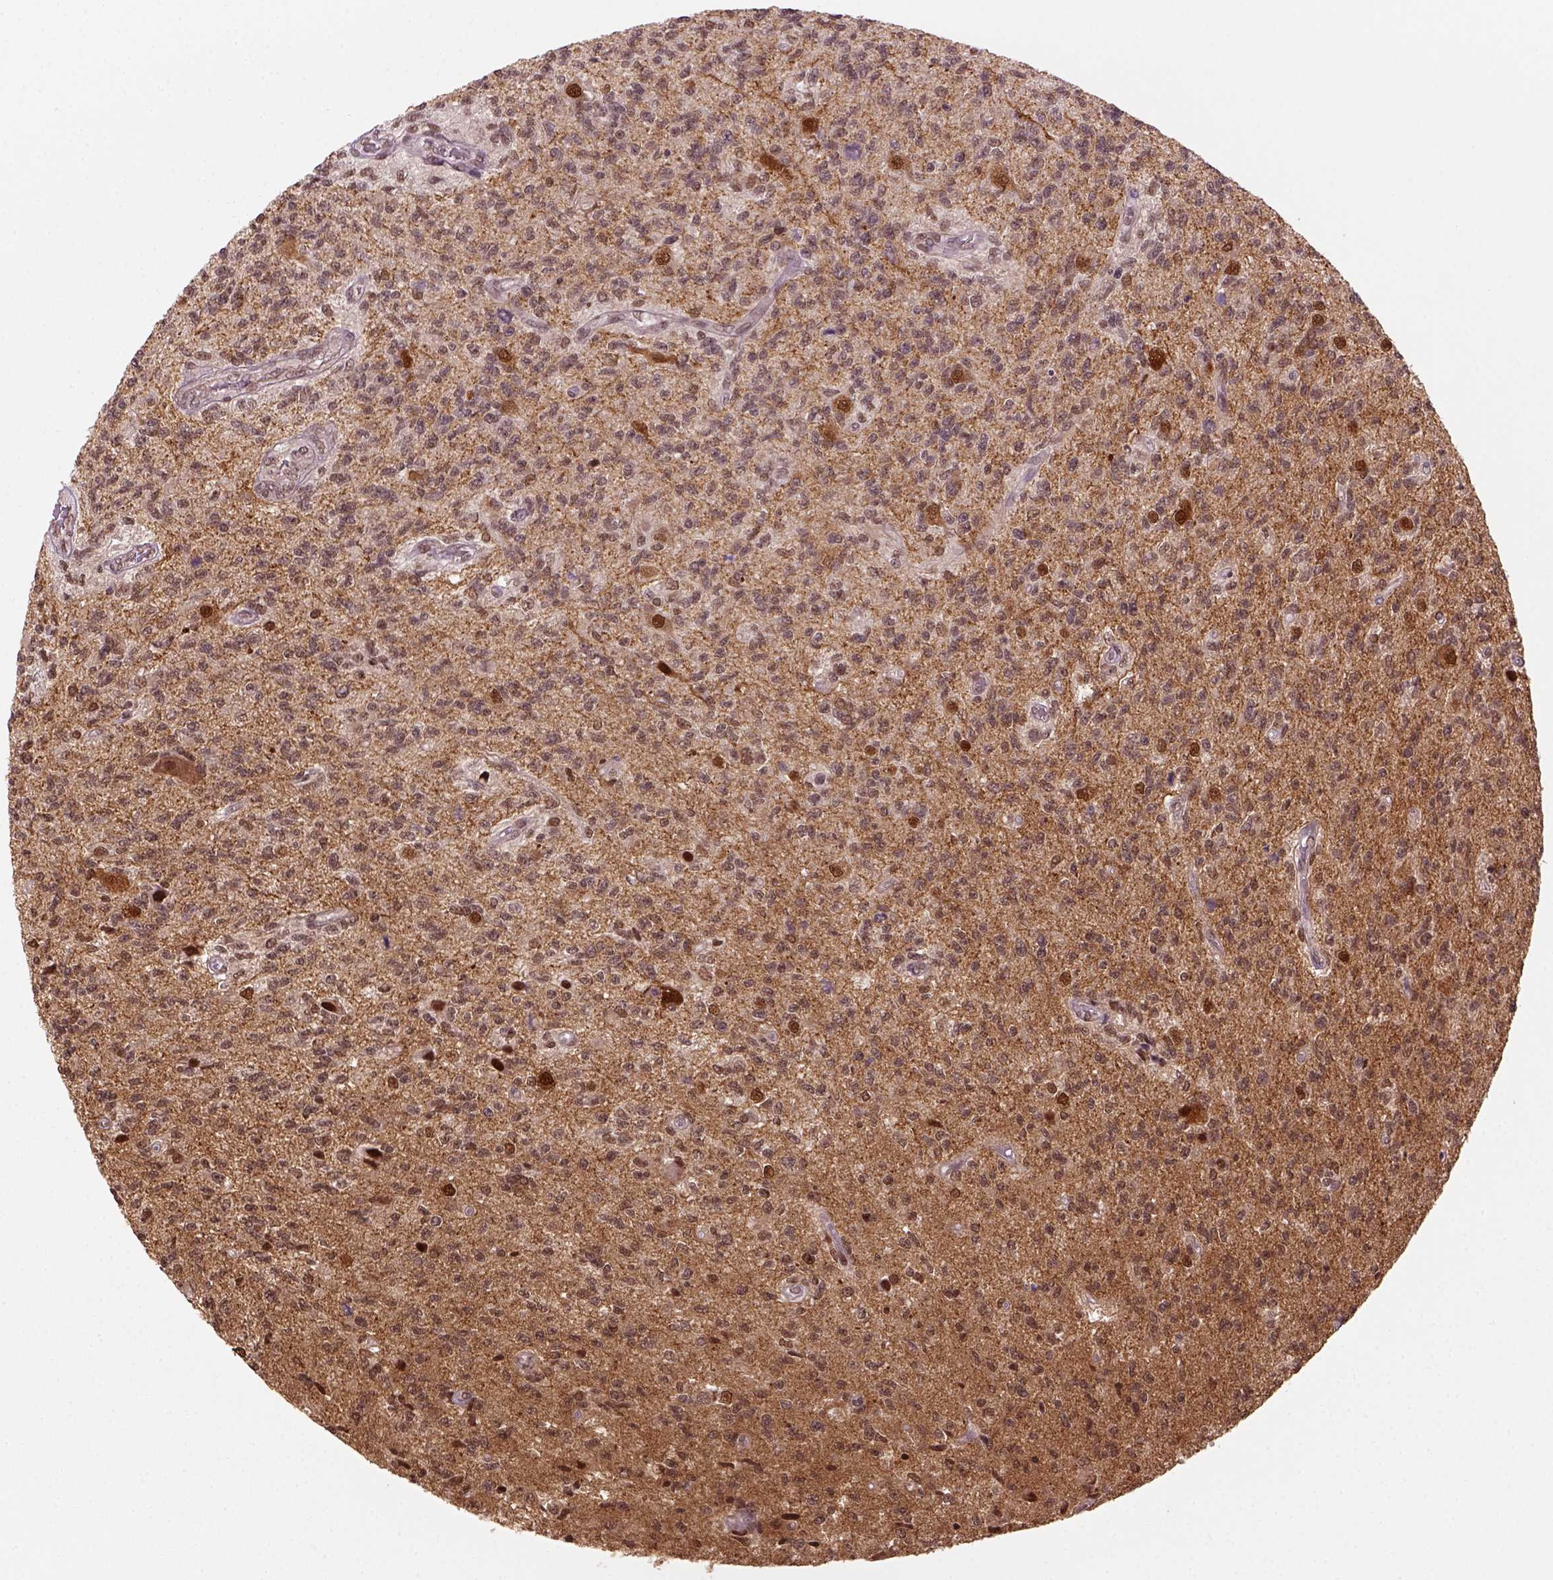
{"staining": {"intensity": "weak", "quantity": "25%-75%", "location": "nuclear"}, "tissue": "glioma", "cell_type": "Tumor cells", "image_type": "cancer", "snomed": [{"axis": "morphology", "description": "Glioma, malignant, High grade"}, {"axis": "topography", "description": "Brain"}], "caption": "A photomicrograph of human malignant high-grade glioma stained for a protein demonstrates weak nuclear brown staining in tumor cells.", "gene": "GOT1", "patient": {"sex": "male", "age": 56}}